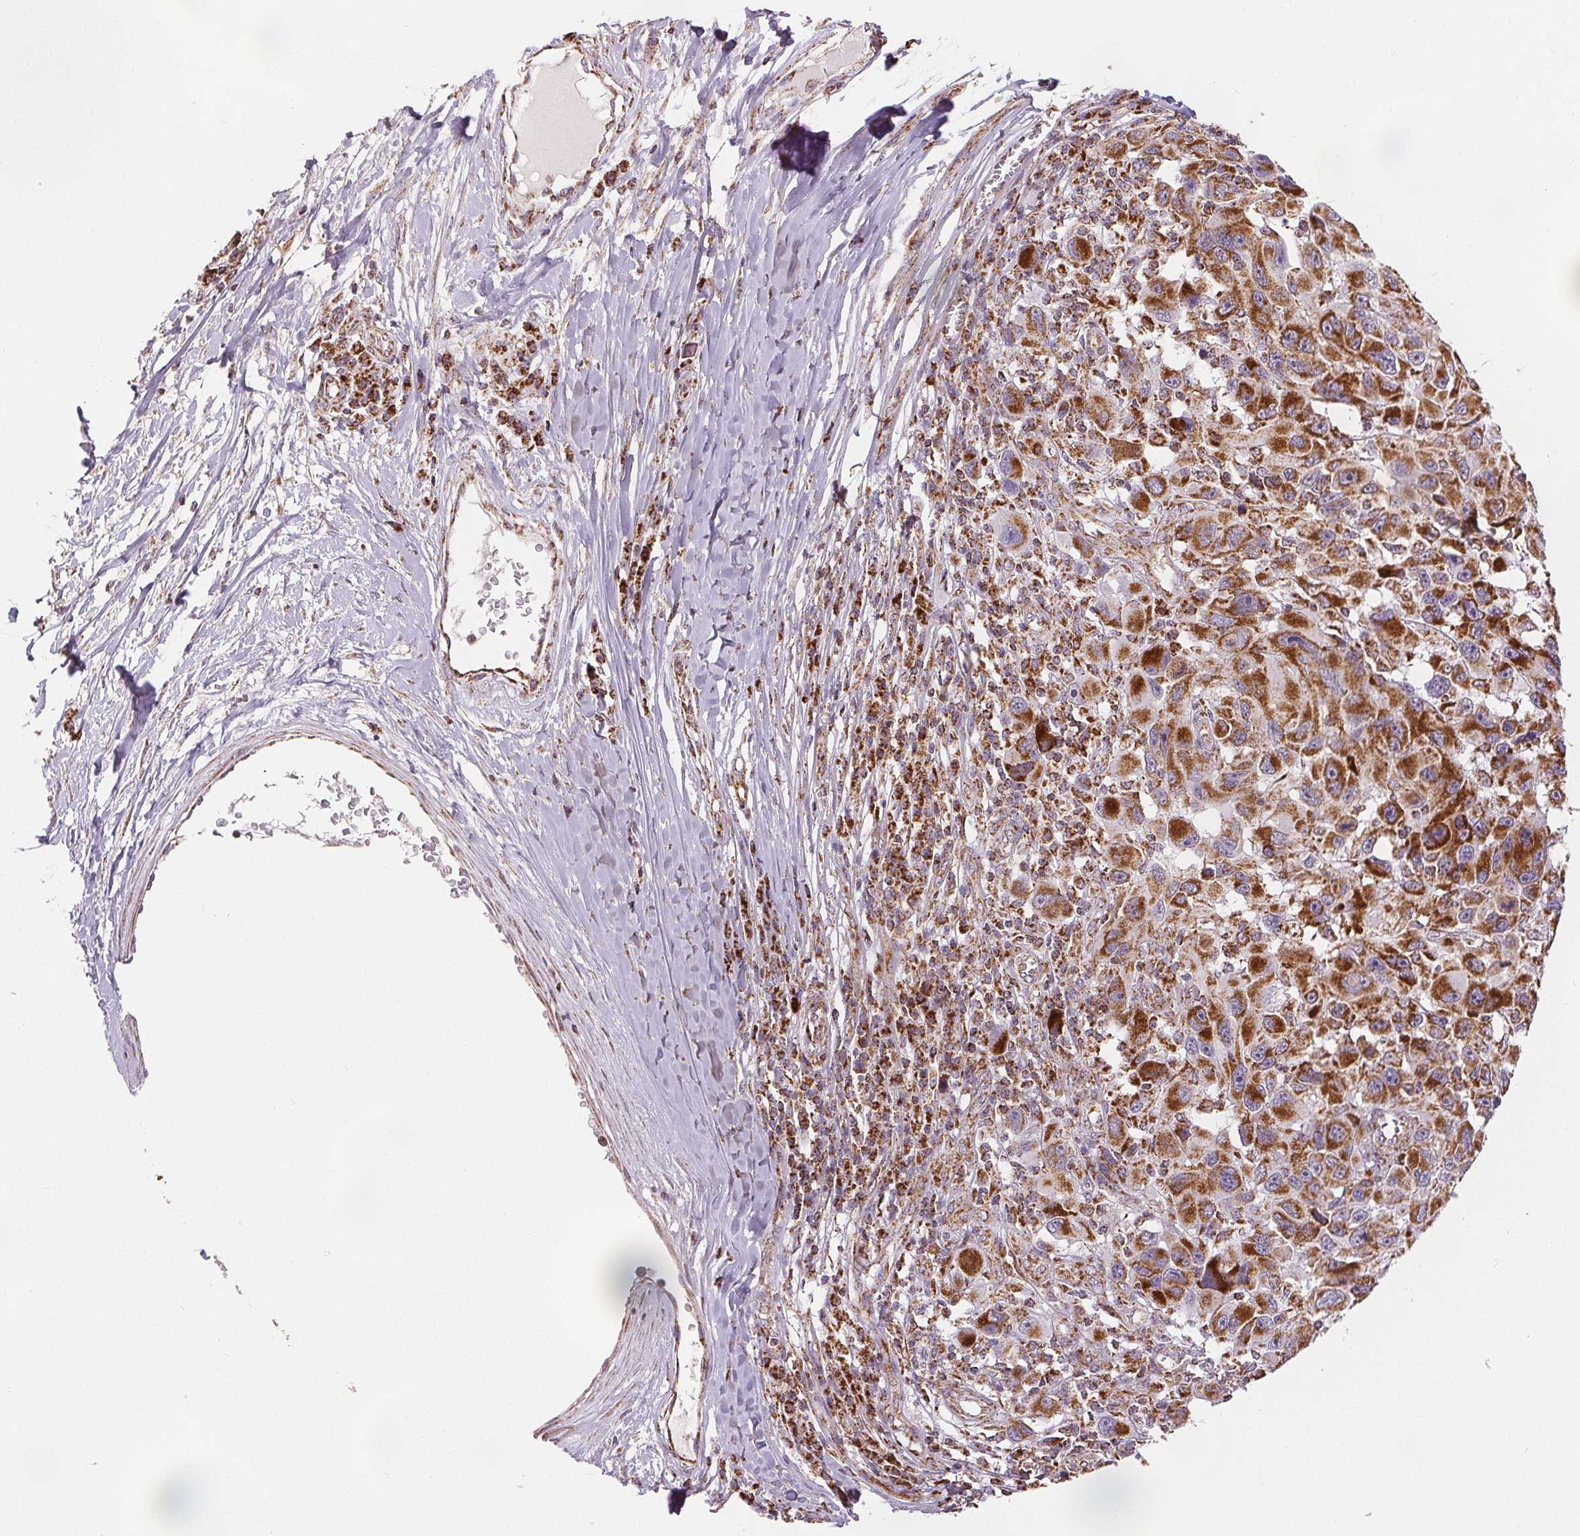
{"staining": {"intensity": "strong", "quantity": ">75%", "location": "cytoplasmic/membranous"}, "tissue": "melanoma", "cell_type": "Tumor cells", "image_type": "cancer", "snomed": [{"axis": "morphology", "description": "Malignant melanoma, NOS"}, {"axis": "topography", "description": "Skin"}], "caption": "Immunohistochemistry (IHC) (DAB) staining of human melanoma reveals strong cytoplasmic/membranous protein expression in about >75% of tumor cells.", "gene": "SDHB", "patient": {"sex": "male", "age": 53}}